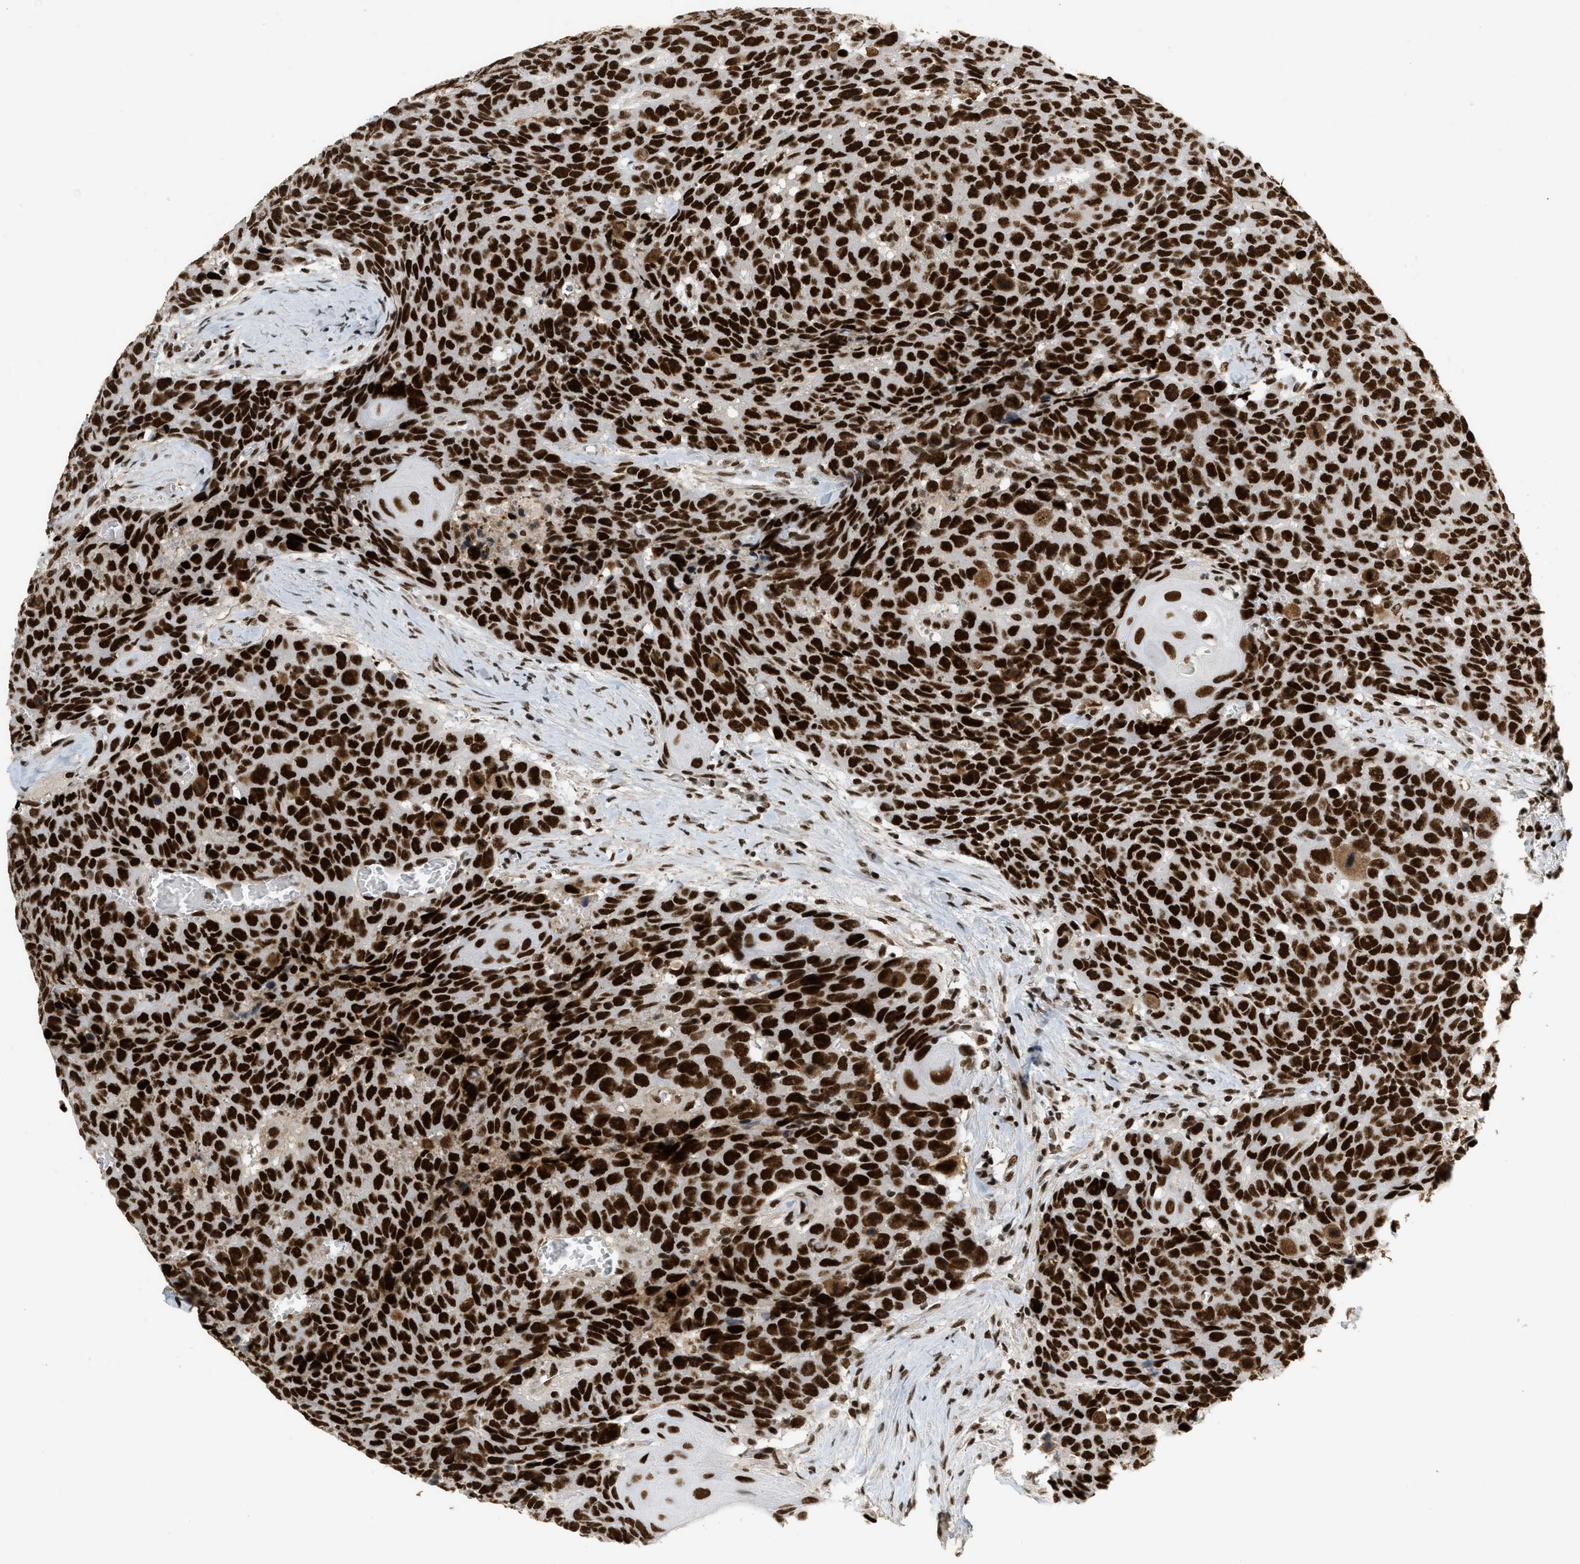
{"staining": {"intensity": "strong", "quantity": ">75%", "location": "nuclear"}, "tissue": "head and neck cancer", "cell_type": "Tumor cells", "image_type": "cancer", "snomed": [{"axis": "morphology", "description": "Squamous cell carcinoma, NOS"}, {"axis": "topography", "description": "Head-Neck"}], "caption": "High-magnification brightfield microscopy of head and neck cancer stained with DAB (3,3'-diaminobenzidine) (brown) and counterstained with hematoxylin (blue). tumor cells exhibit strong nuclear positivity is identified in approximately>75% of cells.", "gene": "SMARCB1", "patient": {"sex": "male", "age": 66}}